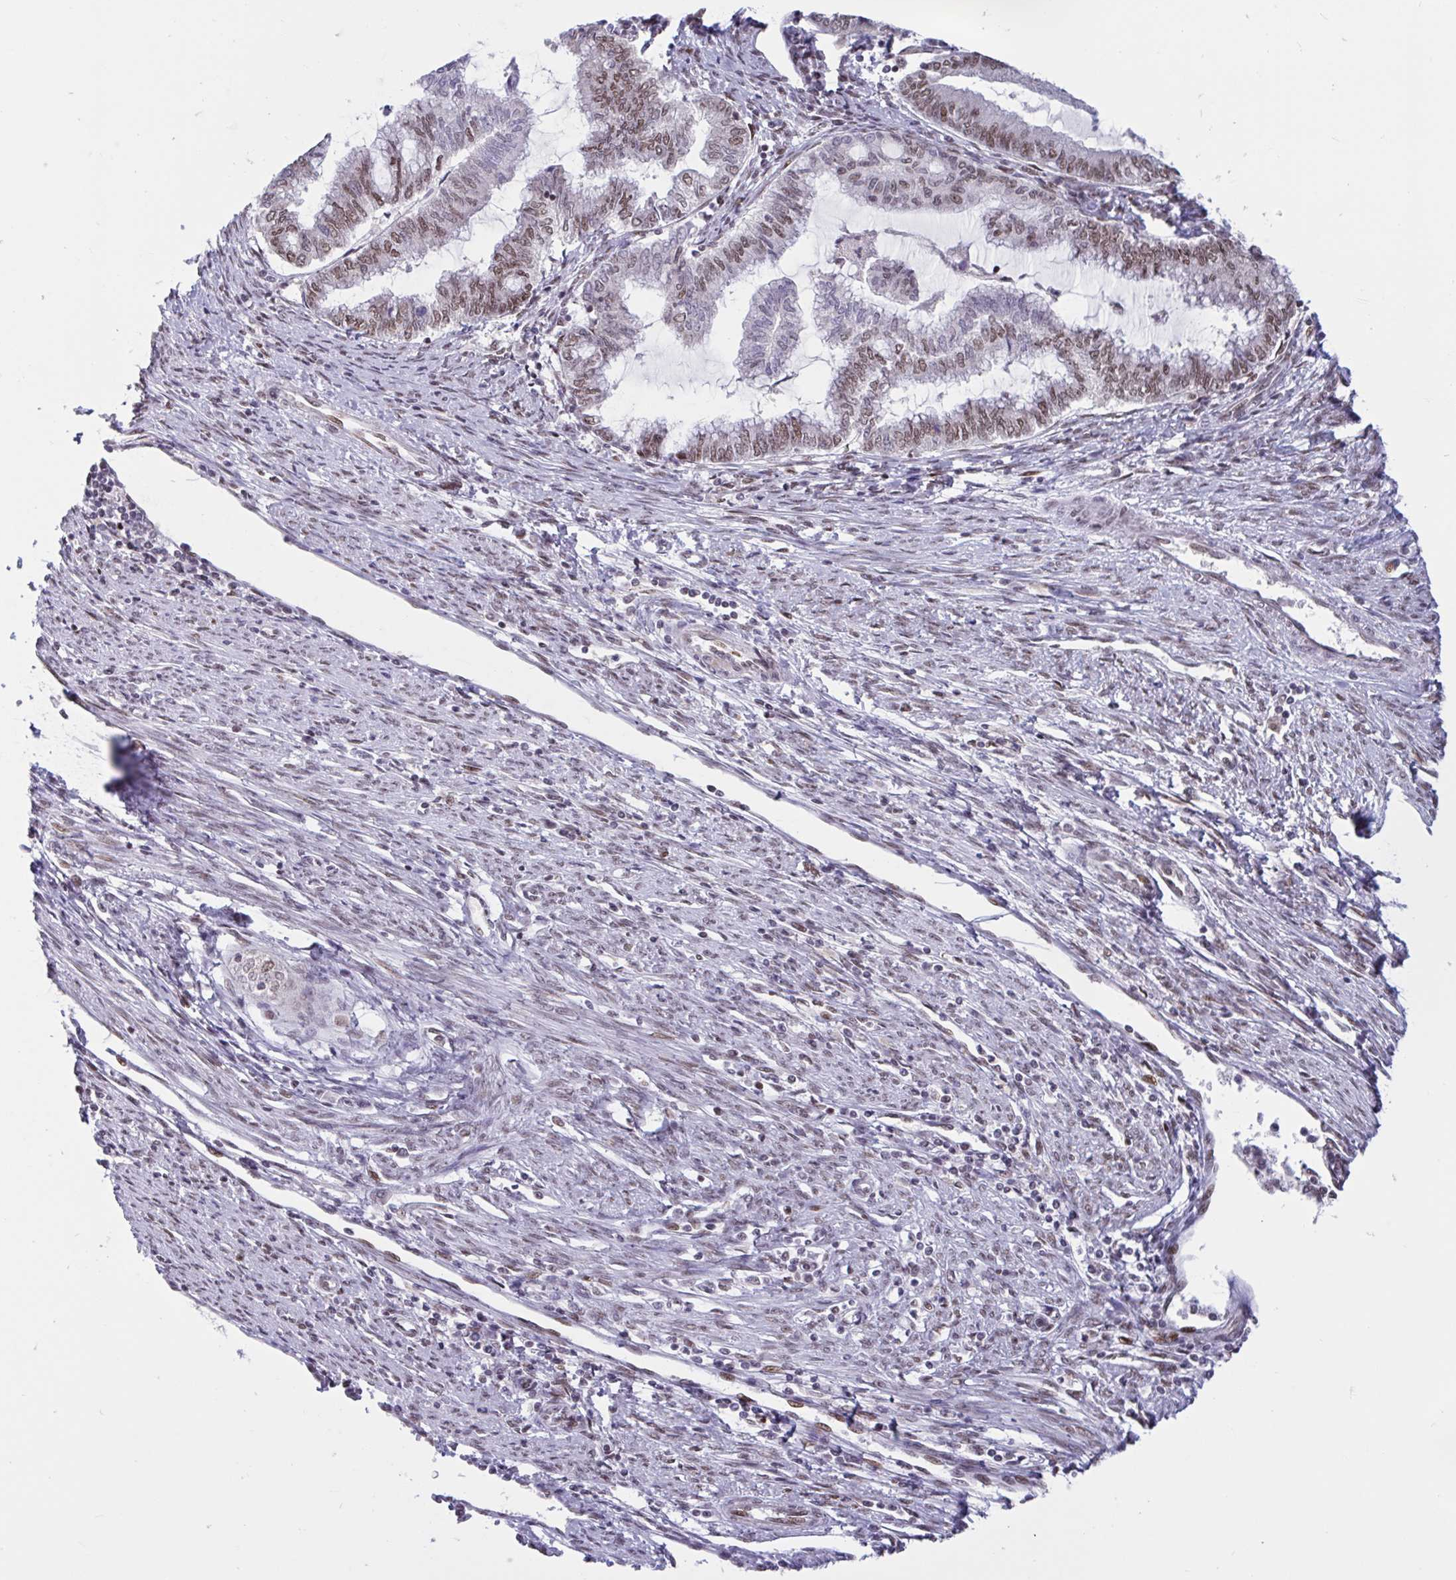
{"staining": {"intensity": "moderate", "quantity": ">75%", "location": "nuclear"}, "tissue": "endometrial cancer", "cell_type": "Tumor cells", "image_type": "cancer", "snomed": [{"axis": "morphology", "description": "Adenocarcinoma, NOS"}, {"axis": "topography", "description": "Endometrium"}], "caption": "IHC histopathology image of human endometrial cancer stained for a protein (brown), which exhibits medium levels of moderate nuclear positivity in approximately >75% of tumor cells.", "gene": "CBFA2T2", "patient": {"sex": "female", "age": 79}}